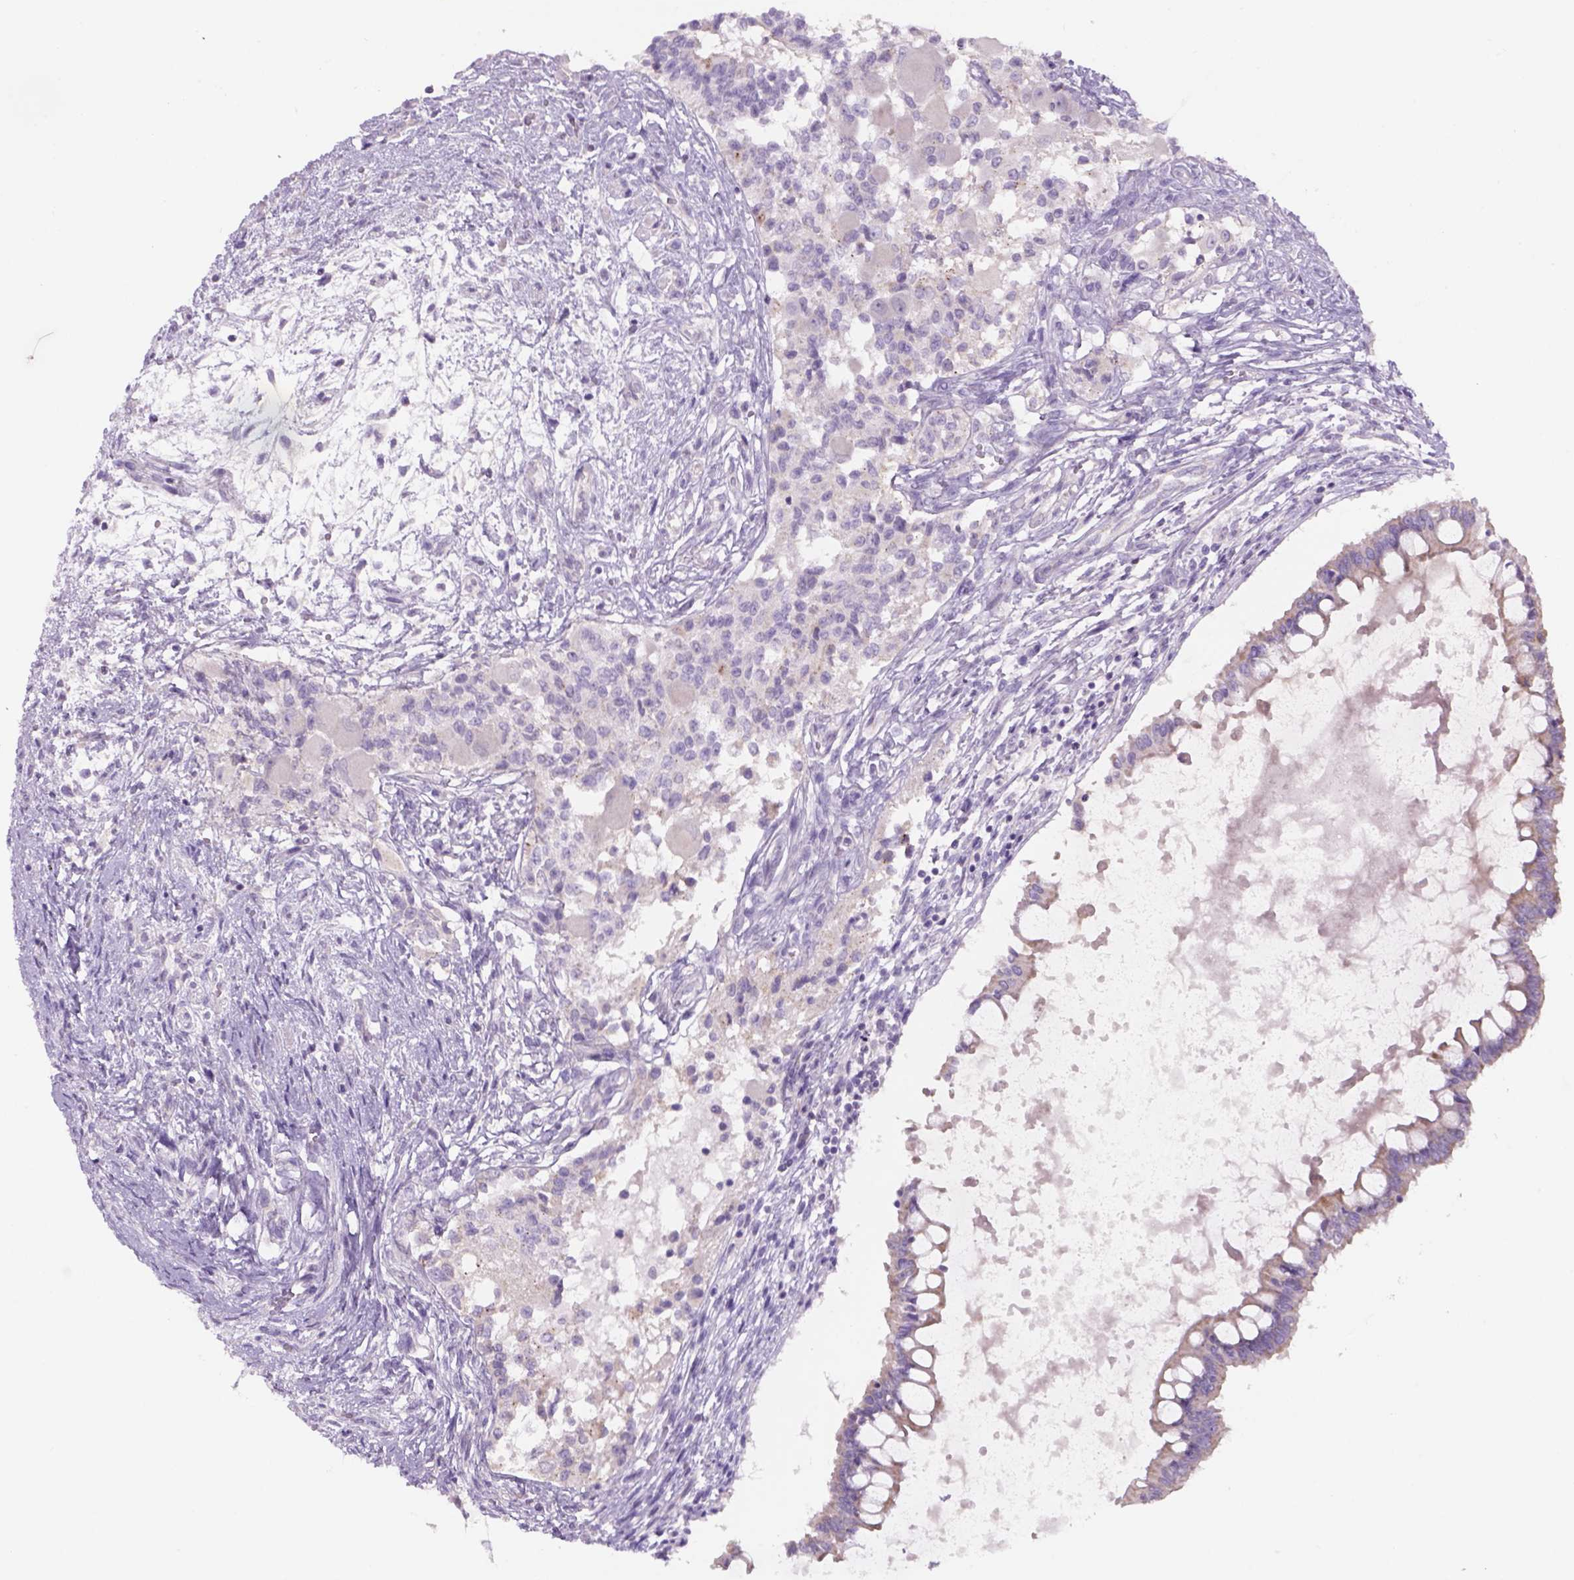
{"staining": {"intensity": "weak", "quantity": "<25%", "location": "cytoplasmic/membranous"}, "tissue": "testis cancer", "cell_type": "Tumor cells", "image_type": "cancer", "snomed": [{"axis": "morphology", "description": "Carcinoma, Embryonal, NOS"}, {"axis": "topography", "description": "Testis"}], "caption": "Tumor cells show no significant protein positivity in testis cancer (embryonal carcinoma).", "gene": "ADGRV1", "patient": {"sex": "male", "age": 37}}